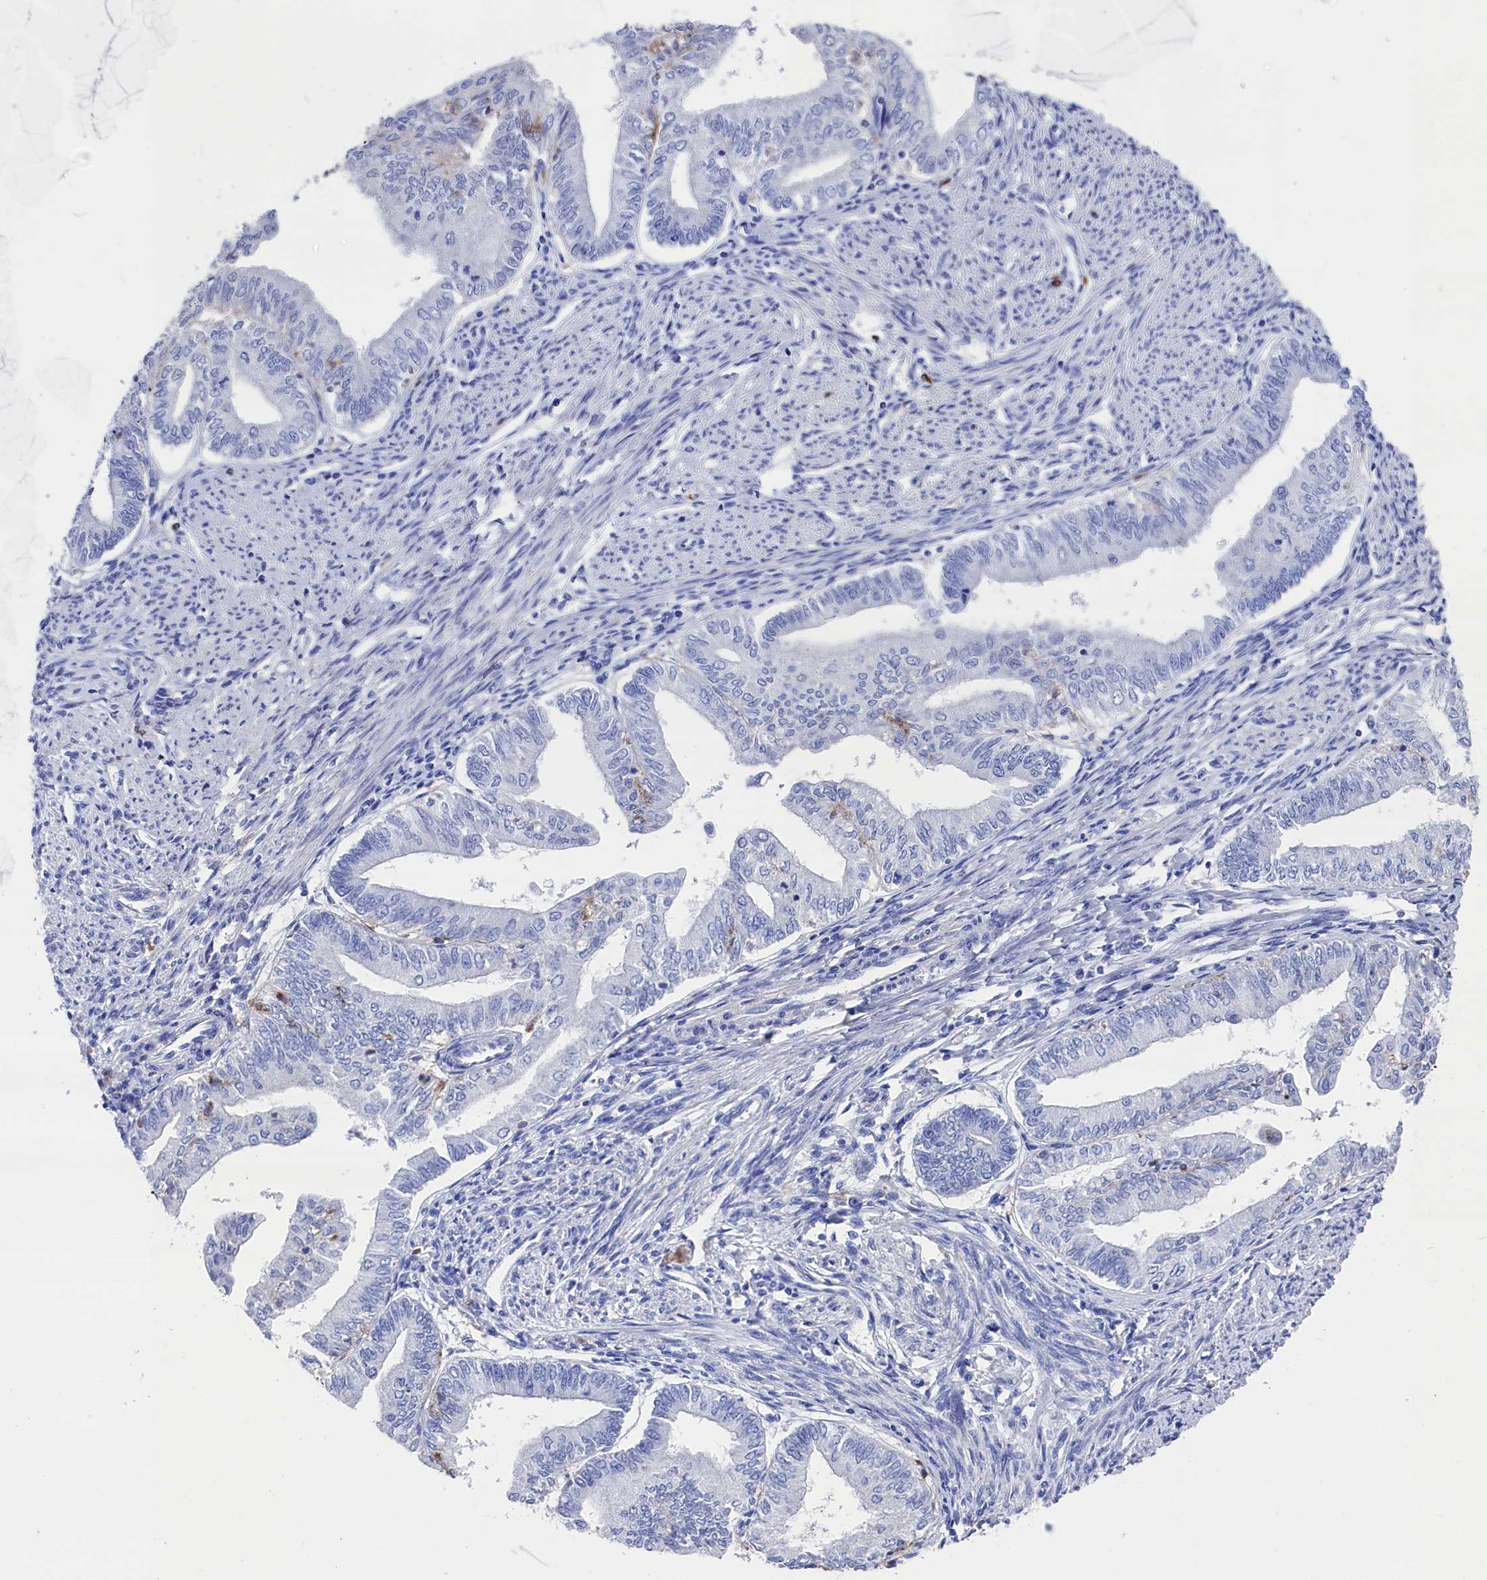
{"staining": {"intensity": "negative", "quantity": "none", "location": "none"}, "tissue": "endometrial cancer", "cell_type": "Tumor cells", "image_type": "cancer", "snomed": [{"axis": "morphology", "description": "Adenocarcinoma, NOS"}, {"axis": "topography", "description": "Endometrium"}], "caption": "High magnification brightfield microscopy of endometrial adenocarcinoma stained with DAB (3,3'-diaminobenzidine) (brown) and counterstained with hematoxylin (blue): tumor cells show no significant staining.", "gene": "TYROBP", "patient": {"sex": "female", "age": 66}}